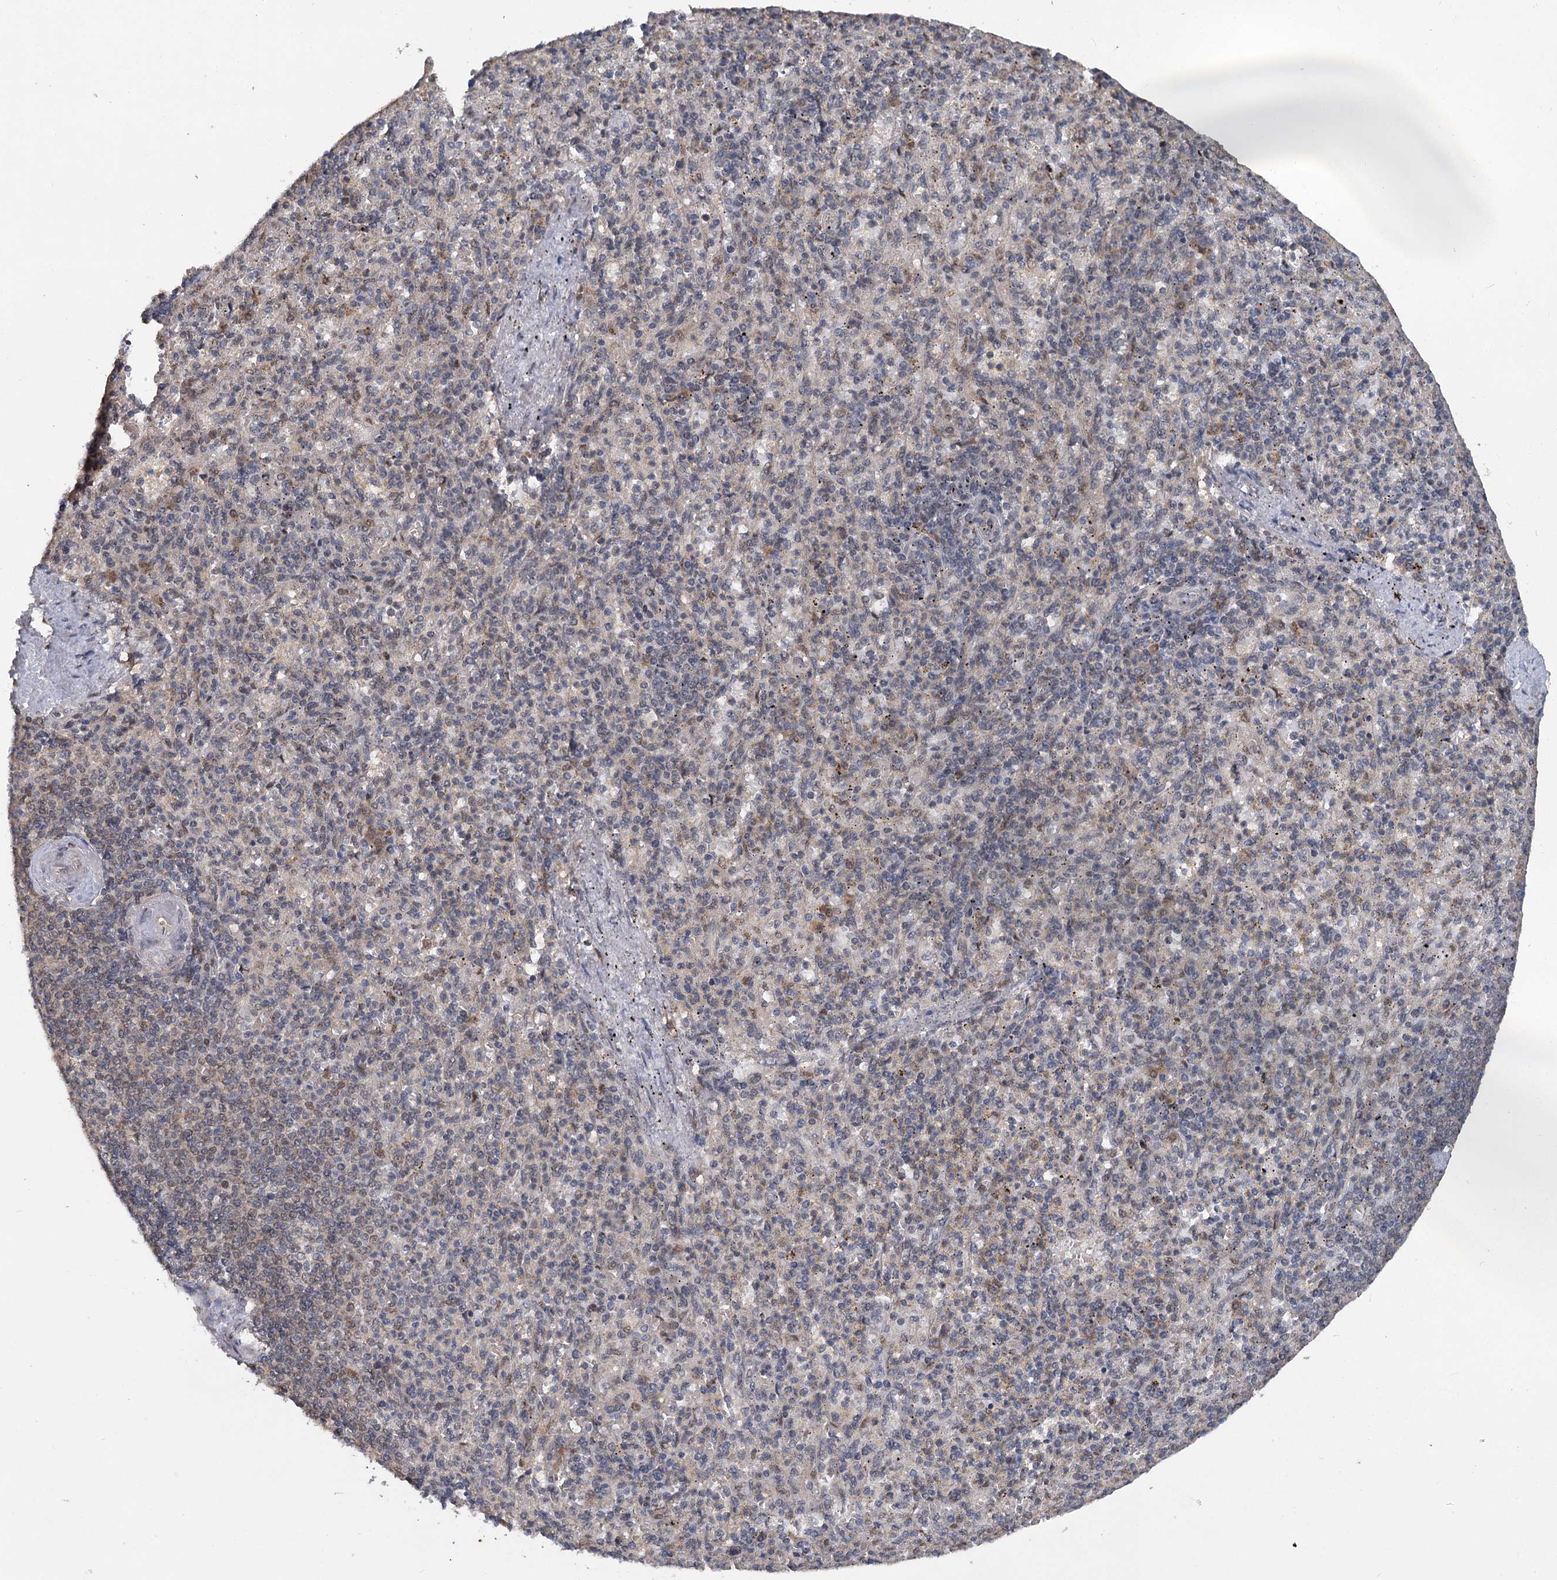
{"staining": {"intensity": "weak", "quantity": "<25%", "location": "nuclear"}, "tissue": "spleen", "cell_type": "Cells in red pulp", "image_type": "normal", "snomed": [{"axis": "morphology", "description": "Normal tissue, NOS"}, {"axis": "topography", "description": "Spleen"}], "caption": "Immunohistochemistry (IHC) of benign spleen displays no positivity in cells in red pulp.", "gene": "MYG1", "patient": {"sex": "female", "age": 74}}